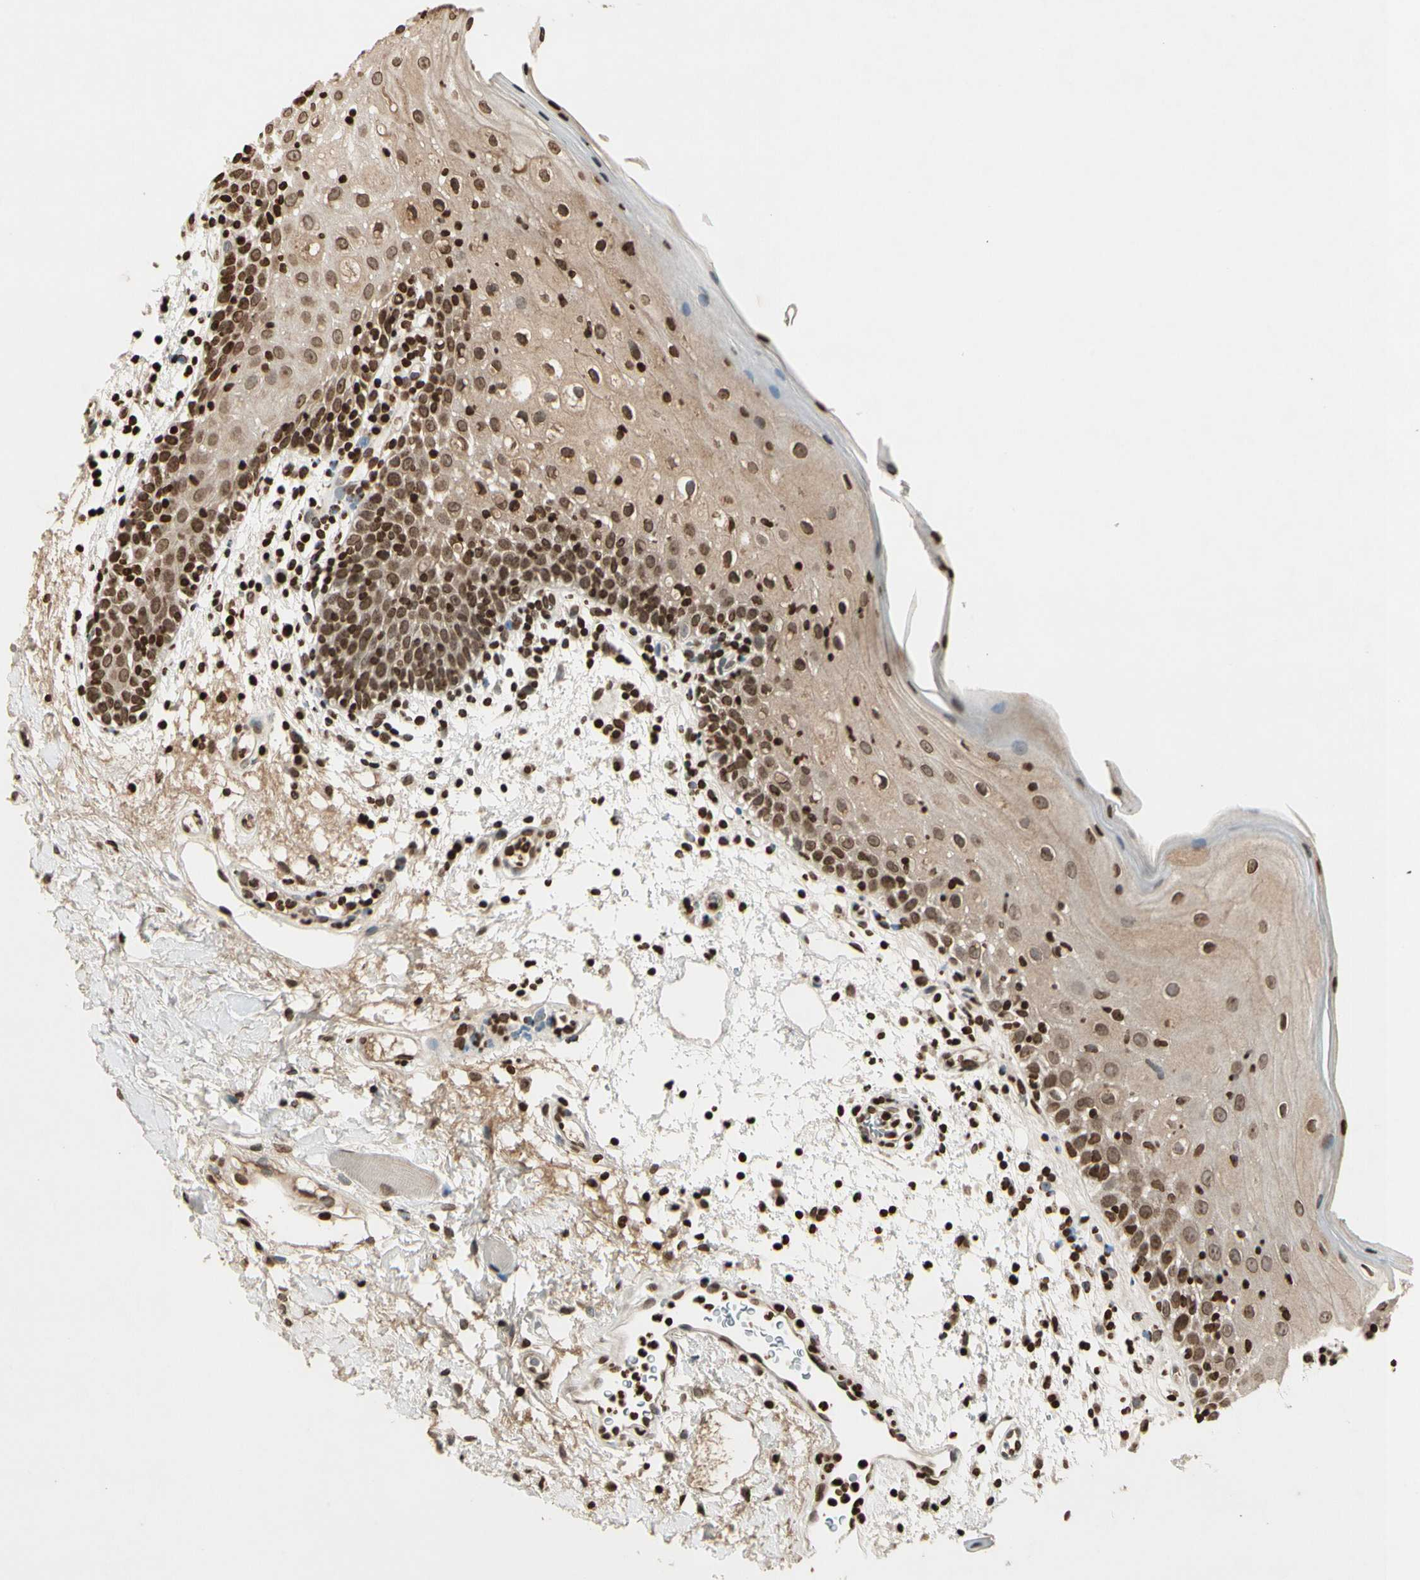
{"staining": {"intensity": "strong", "quantity": "25%-75%", "location": "cytoplasmic/membranous,nuclear"}, "tissue": "oral mucosa", "cell_type": "Squamous epithelial cells", "image_type": "normal", "snomed": [{"axis": "morphology", "description": "Normal tissue, NOS"}, {"axis": "morphology", "description": "Squamous cell carcinoma, NOS"}, {"axis": "topography", "description": "Skeletal muscle"}, {"axis": "topography", "description": "Oral tissue"}], "caption": "Protein staining reveals strong cytoplasmic/membranous,nuclear staining in about 25%-75% of squamous epithelial cells in unremarkable oral mucosa.", "gene": "RORA", "patient": {"sex": "male", "age": 71}}